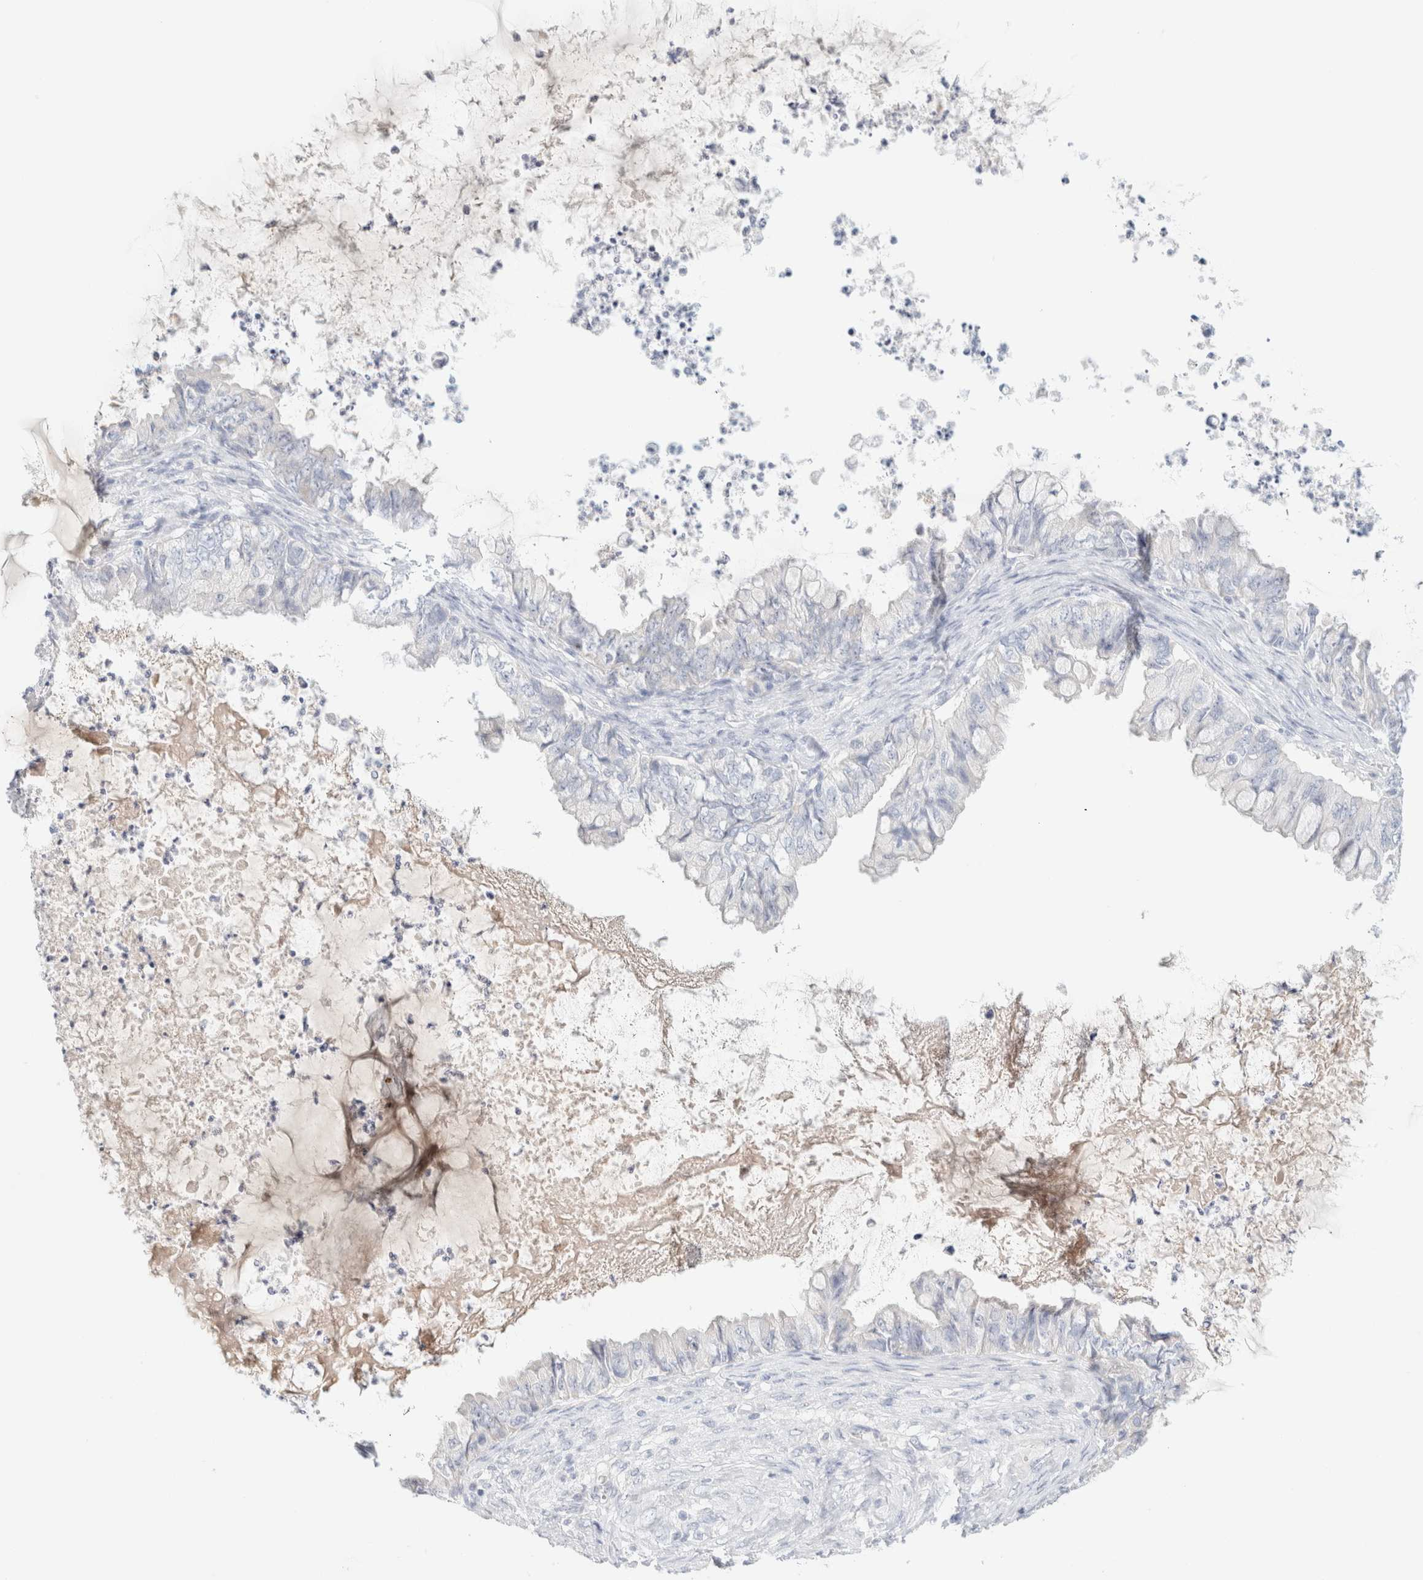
{"staining": {"intensity": "negative", "quantity": "none", "location": "none"}, "tissue": "ovarian cancer", "cell_type": "Tumor cells", "image_type": "cancer", "snomed": [{"axis": "morphology", "description": "Cystadenocarcinoma, mucinous, NOS"}, {"axis": "topography", "description": "Ovary"}], "caption": "DAB (3,3'-diaminobenzidine) immunohistochemical staining of mucinous cystadenocarcinoma (ovarian) exhibits no significant expression in tumor cells.", "gene": "HEXD", "patient": {"sex": "female", "age": 80}}